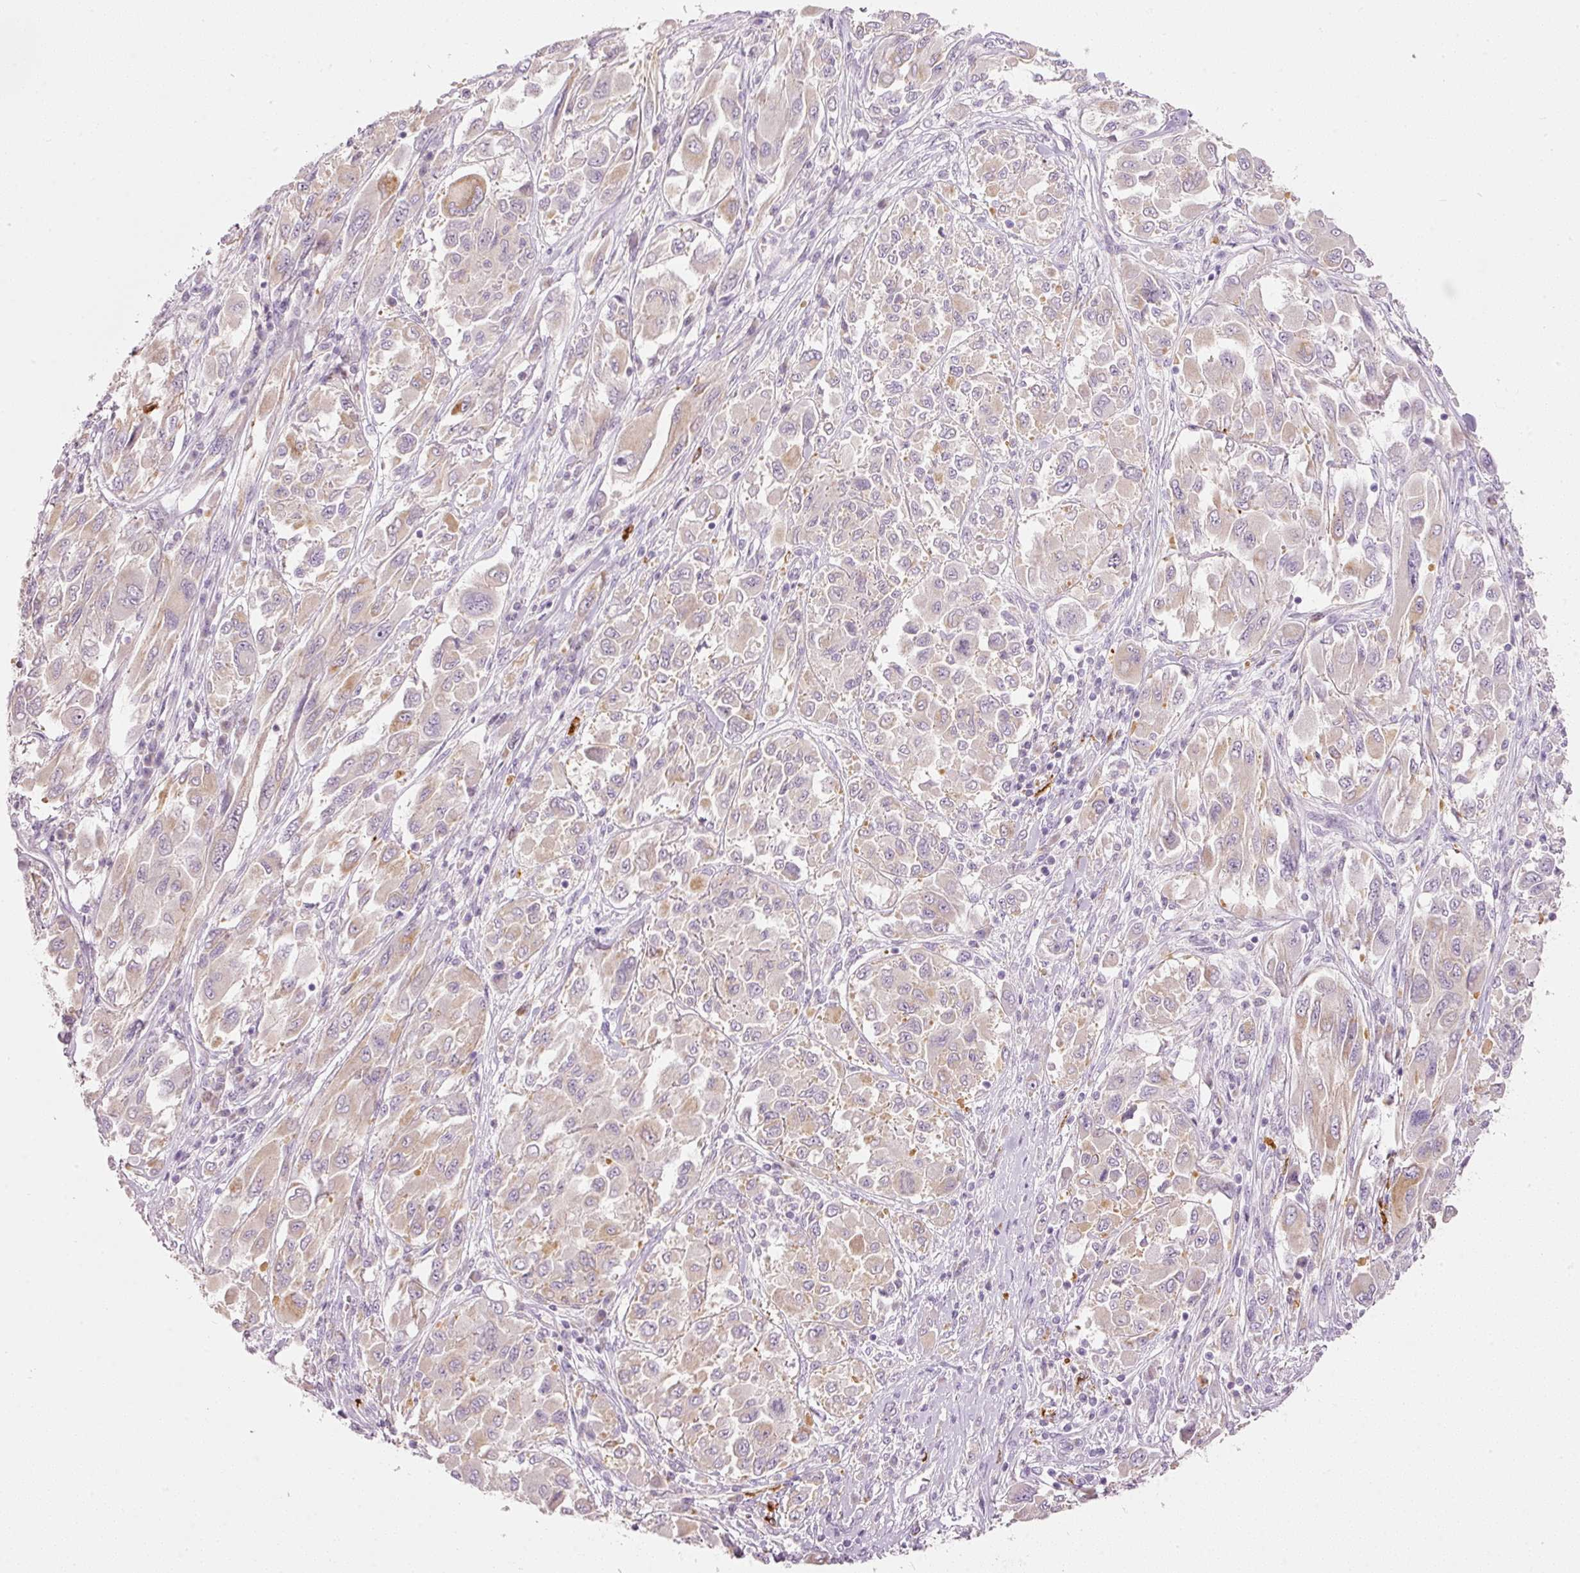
{"staining": {"intensity": "weak", "quantity": "25%-75%", "location": "cytoplasmic/membranous"}, "tissue": "melanoma", "cell_type": "Tumor cells", "image_type": "cancer", "snomed": [{"axis": "morphology", "description": "Malignant melanoma, NOS"}, {"axis": "topography", "description": "Skin"}], "caption": "A photomicrograph of human melanoma stained for a protein exhibits weak cytoplasmic/membranous brown staining in tumor cells. (brown staining indicates protein expression, while blue staining denotes nuclei).", "gene": "MTHFD2", "patient": {"sex": "female", "age": 91}}